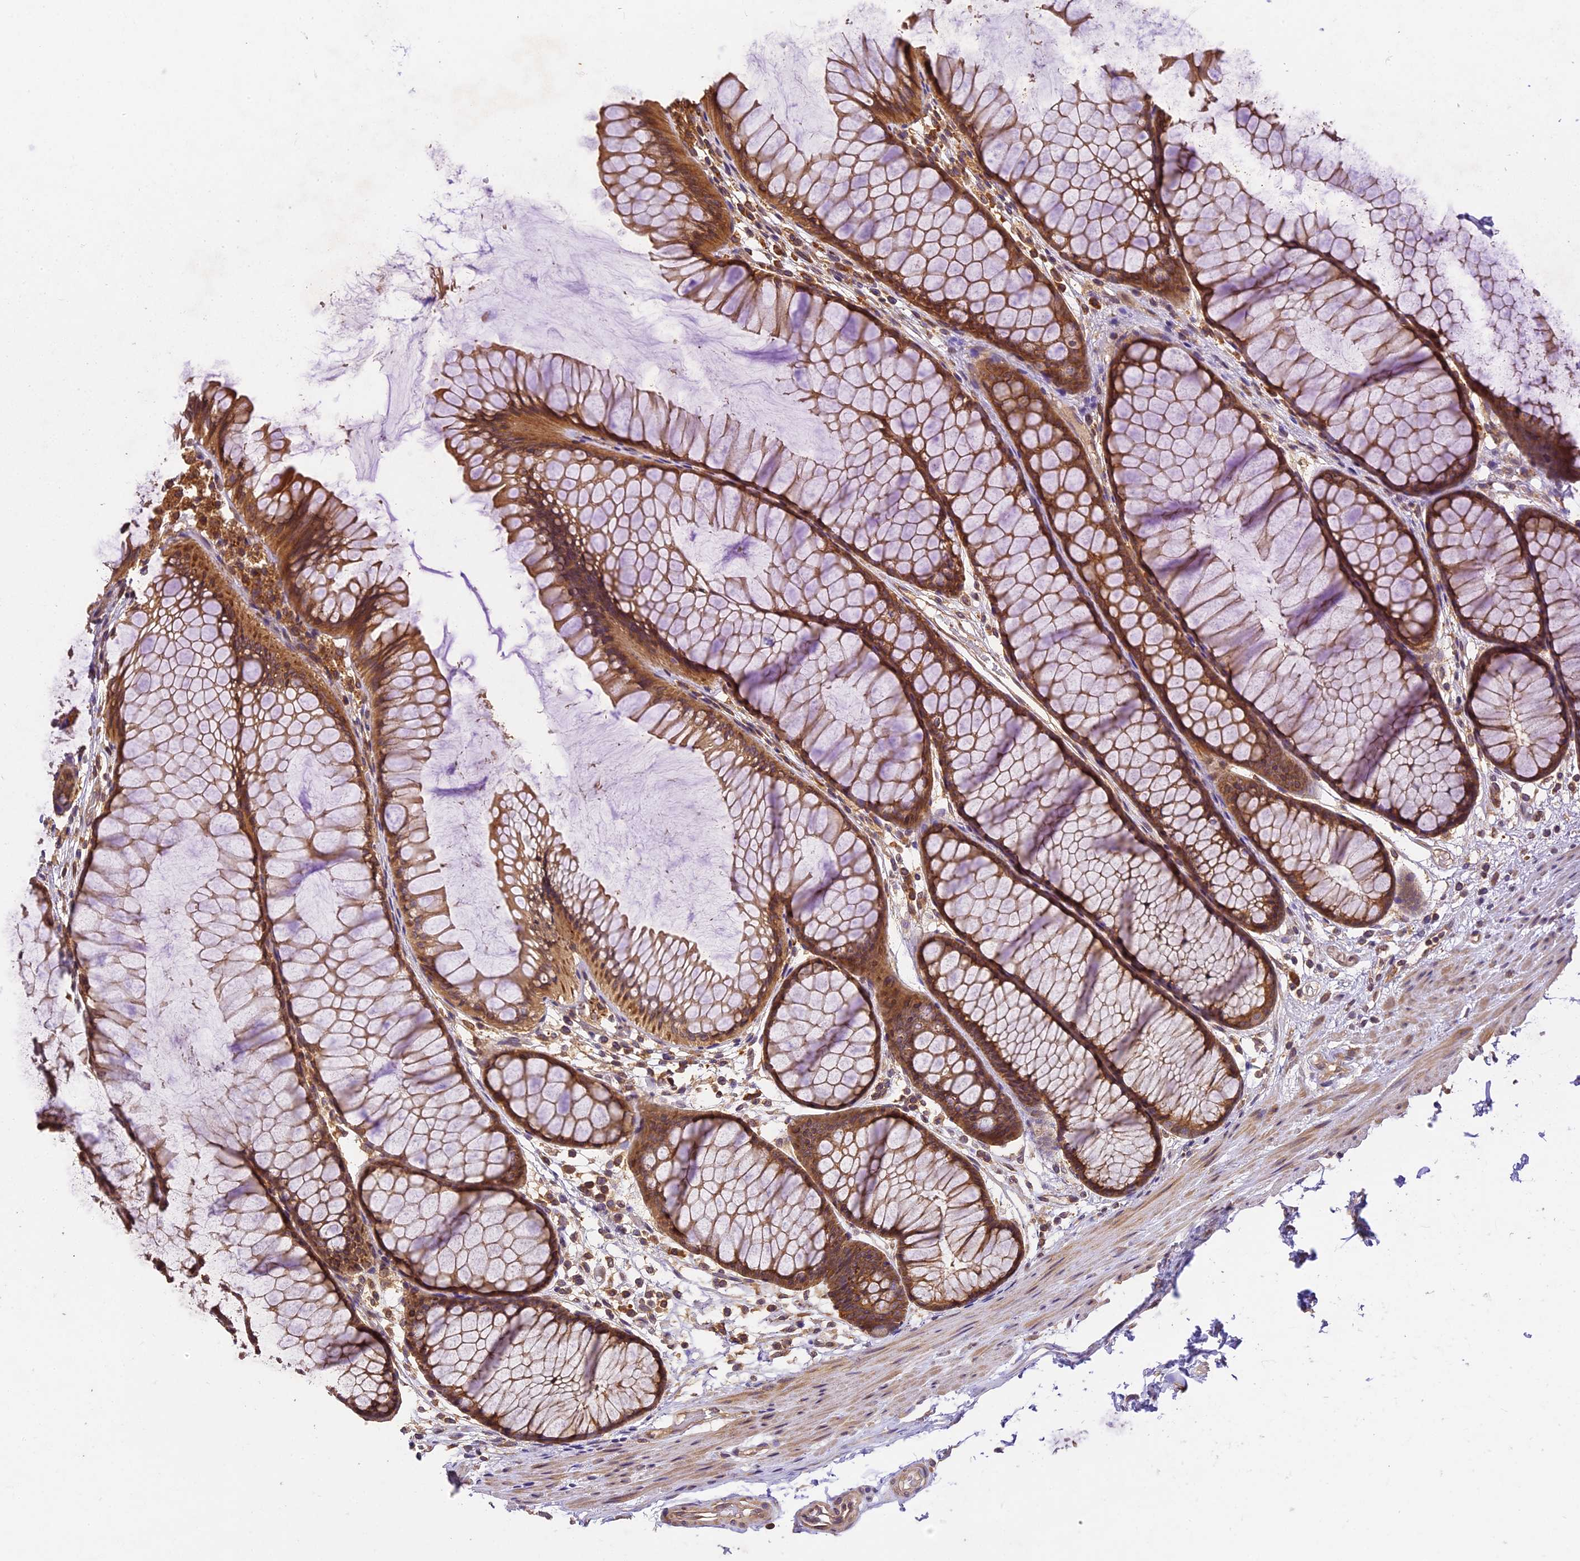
{"staining": {"intensity": "weak", "quantity": ">75%", "location": "cytoplasmic/membranous"}, "tissue": "colon", "cell_type": "Endothelial cells", "image_type": "normal", "snomed": [{"axis": "morphology", "description": "Normal tissue, NOS"}, {"axis": "topography", "description": "Colon"}], "caption": "High-power microscopy captured an immunohistochemistry (IHC) image of benign colon, revealing weak cytoplasmic/membranous staining in approximately >75% of endothelial cells.", "gene": "BRAP", "patient": {"sex": "female", "age": 82}}